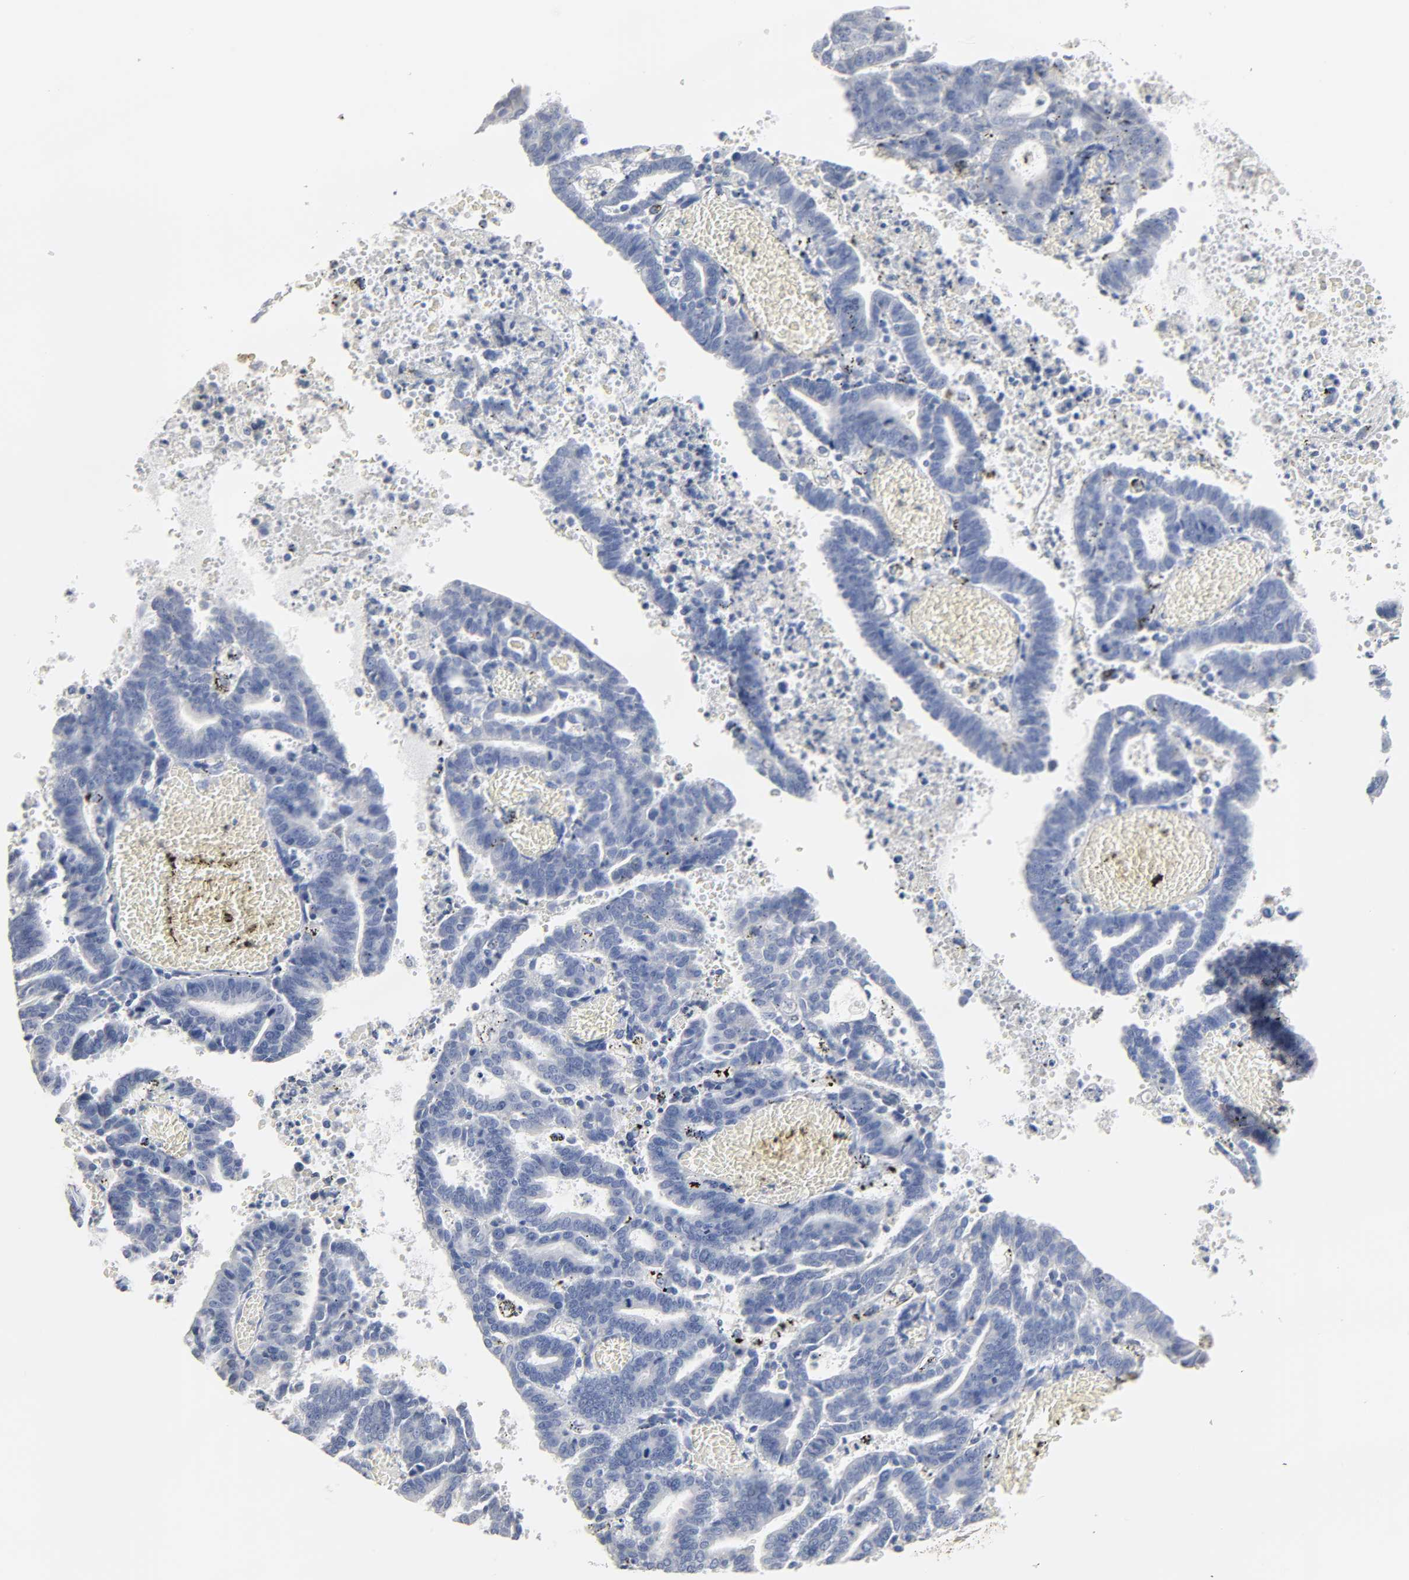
{"staining": {"intensity": "negative", "quantity": "none", "location": "none"}, "tissue": "endometrial cancer", "cell_type": "Tumor cells", "image_type": "cancer", "snomed": [{"axis": "morphology", "description": "Adenocarcinoma, NOS"}, {"axis": "topography", "description": "Uterus"}], "caption": "Tumor cells show no significant protein positivity in endometrial cancer (adenocarcinoma).", "gene": "ACP3", "patient": {"sex": "female", "age": 83}}